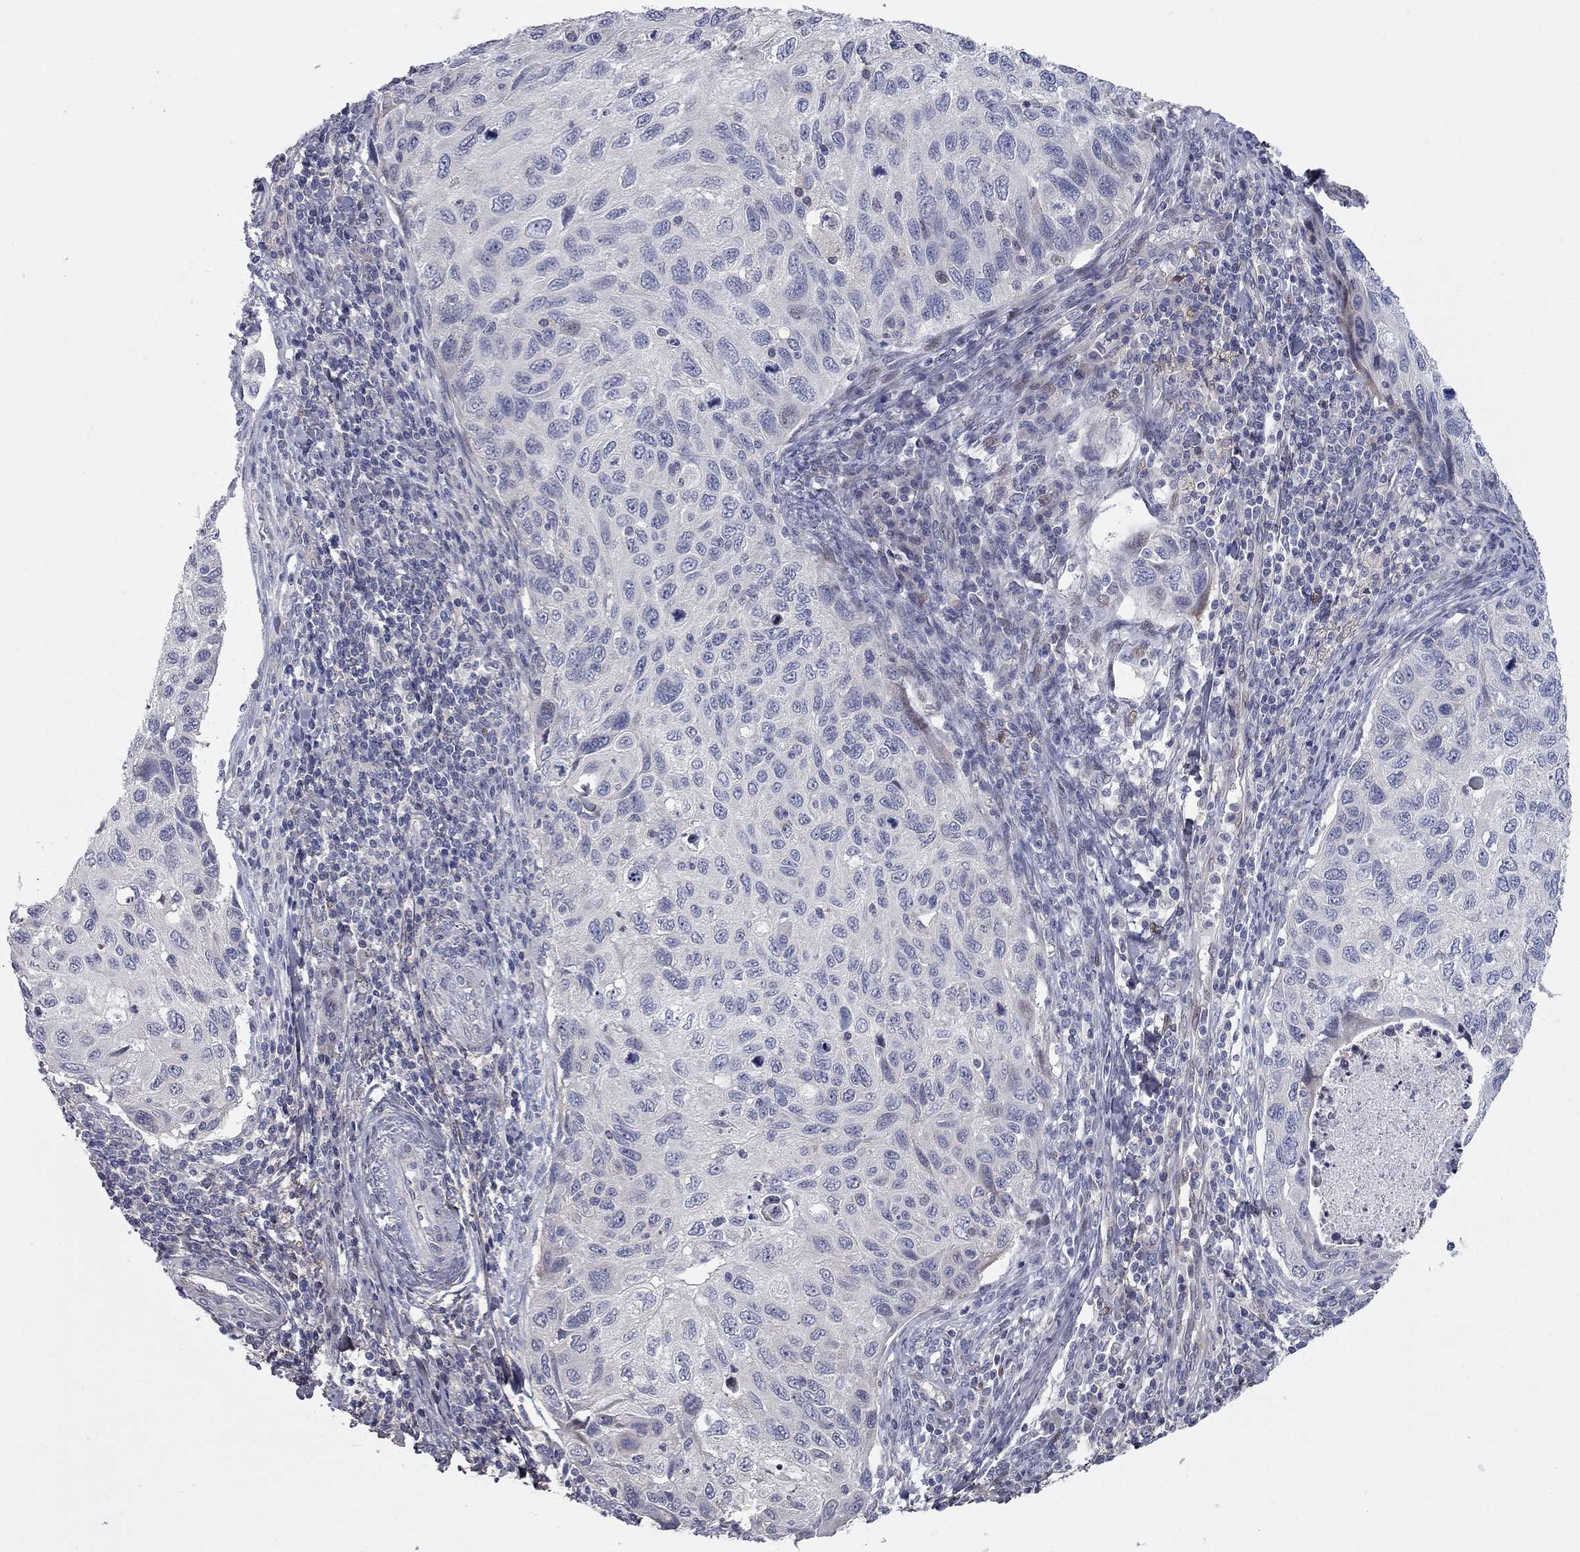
{"staining": {"intensity": "negative", "quantity": "none", "location": "none"}, "tissue": "cervical cancer", "cell_type": "Tumor cells", "image_type": "cancer", "snomed": [{"axis": "morphology", "description": "Squamous cell carcinoma, NOS"}, {"axis": "topography", "description": "Cervix"}], "caption": "The IHC micrograph has no significant staining in tumor cells of cervical squamous cell carcinoma tissue.", "gene": "DUSP7", "patient": {"sex": "female", "age": 70}}